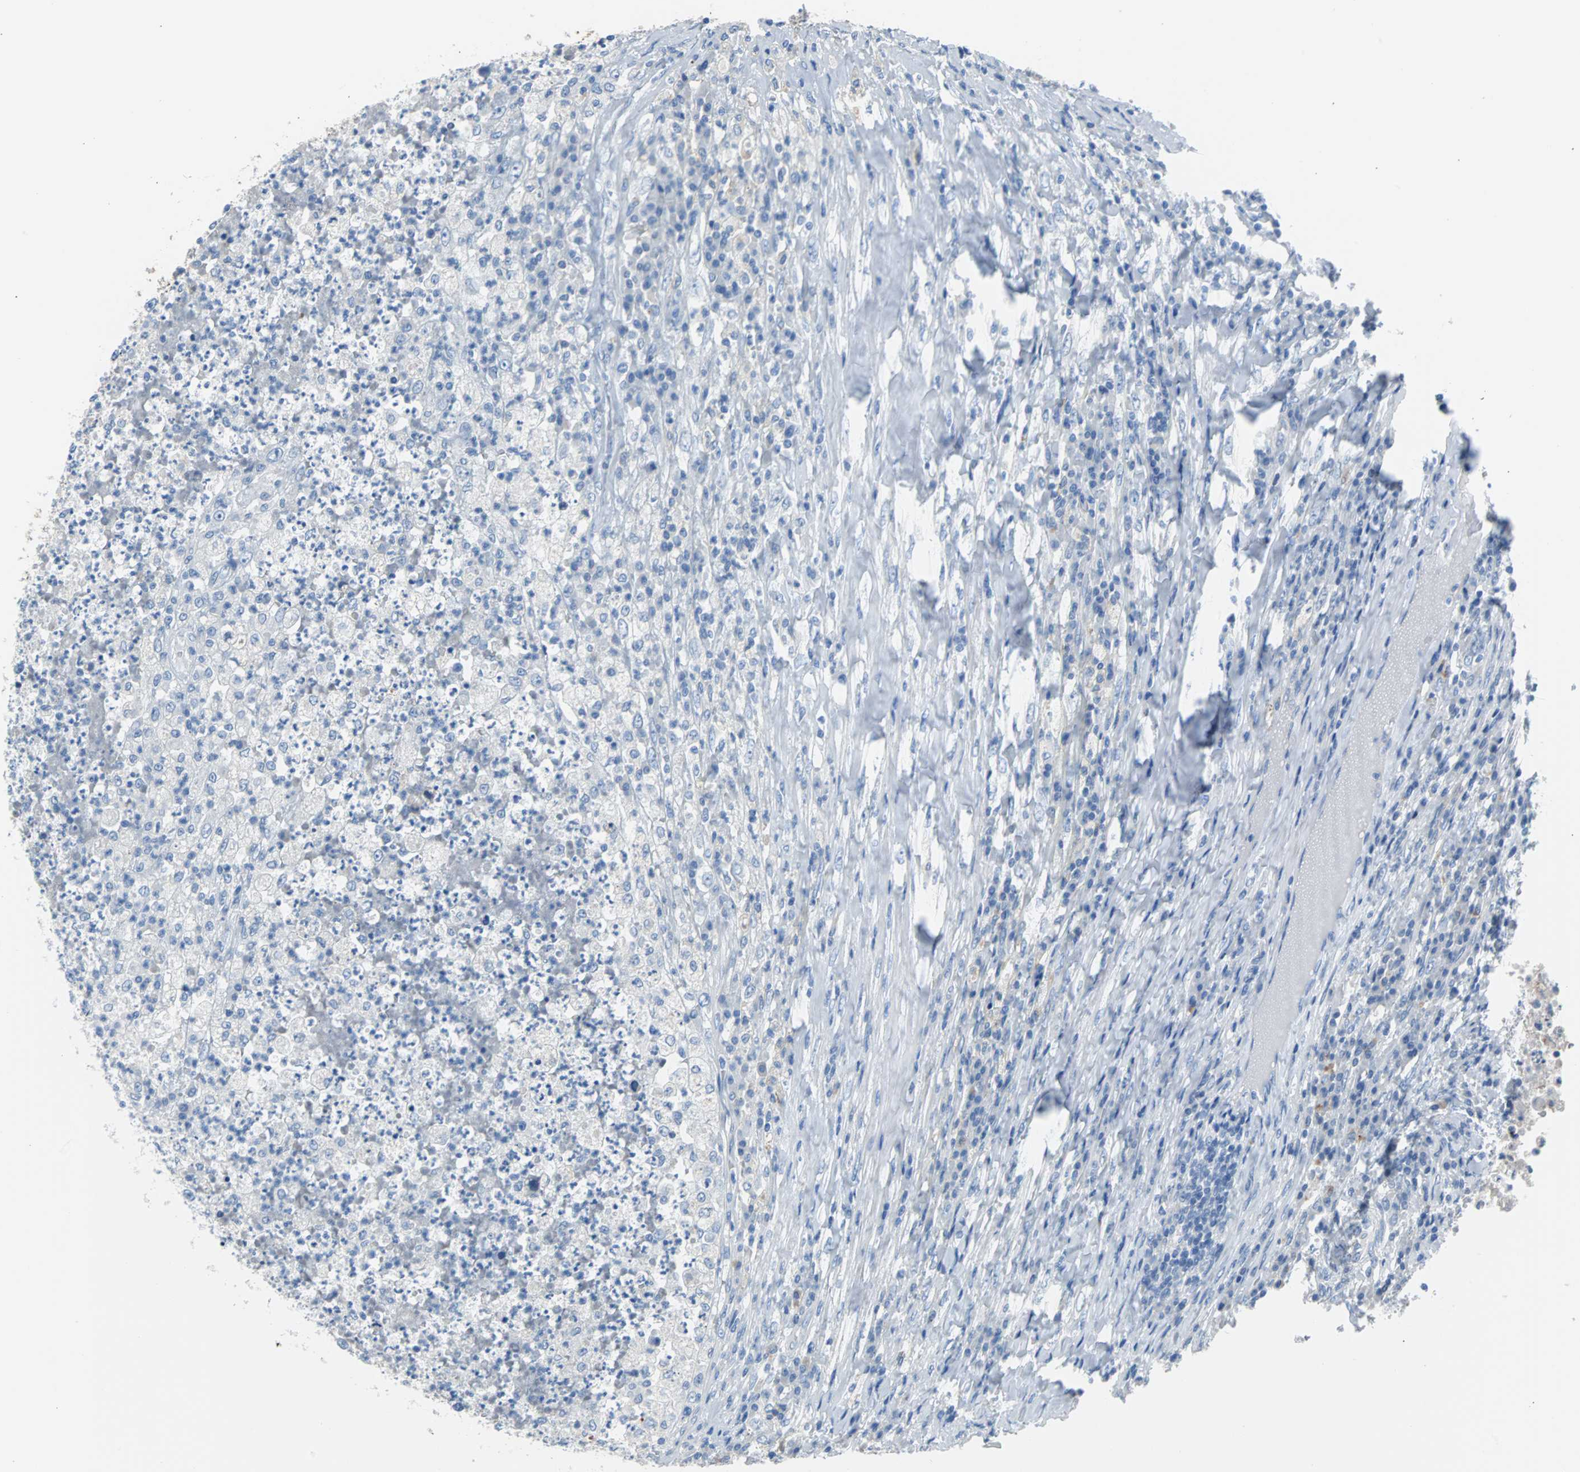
{"staining": {"intensity": "negative", "quantity": "none", "location": "none"}, "tissue": "testis cancer", "cell_type": "Tumor cells", "image_type": "cancer", "snomed": [{"axis": "morphology", "description": "Necrosis, NOS"}, {"axis": "morphology", "description": "Carcinoma, Embryonal, NOS"}, {"axis": "topography", "description": "Testis"}], "caption": "Embryonal carcinoma (testis) stained for a protein using IHC exhibits no staining tumor cells.", "gene": "KRT7", "patient": {"sex": "male", "age": 19}}